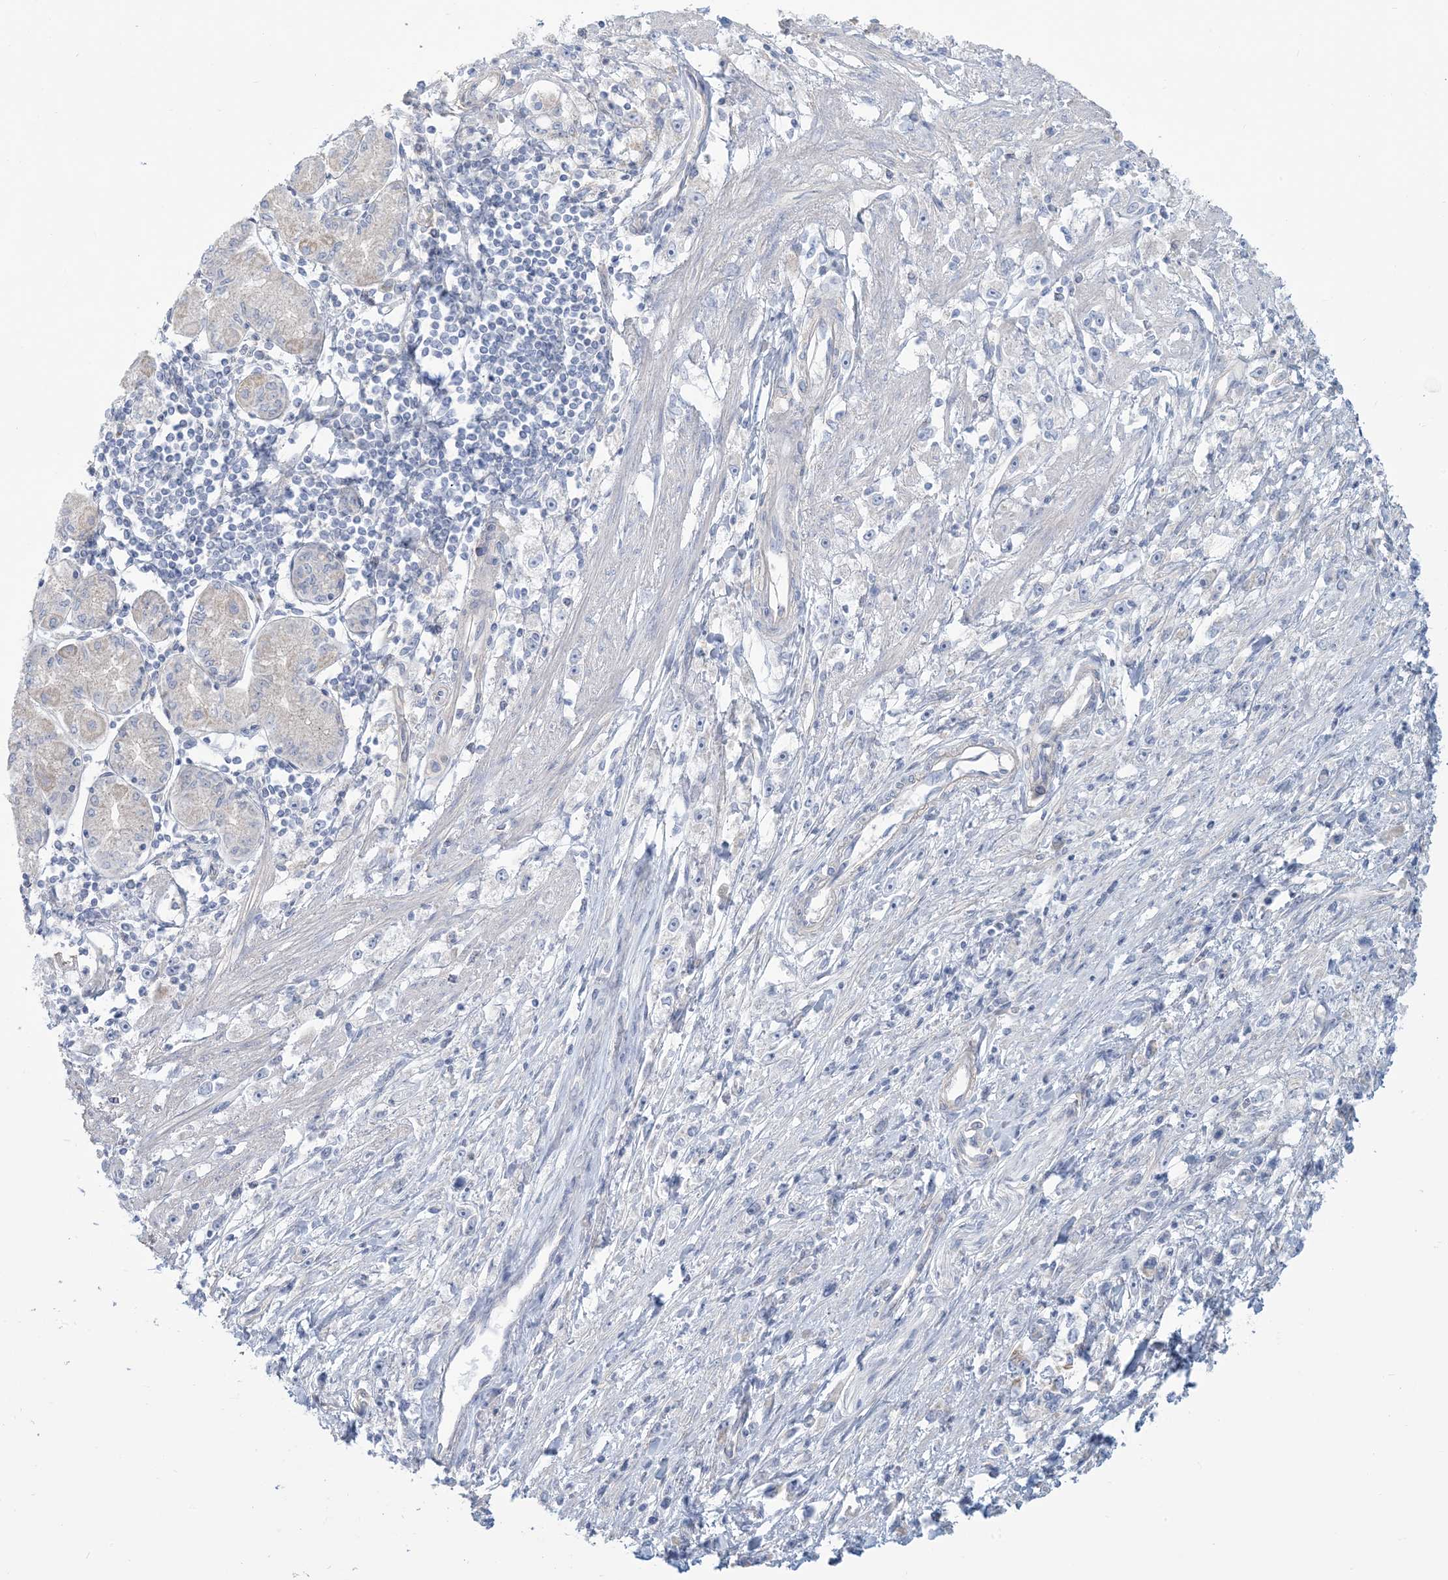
{"staining": {"intensity": "negative", "quantity": "none", "location": "none"}, "tissue": "stomach cancer", "cell_type": "Tumor cells", "image_type": "cancer", "snomed": [{"axis": "morphology", "description": "Adenocarcinoma, NOS"}, {"axis": "topography", "description": "Stomach"}], "caption": "Tumor cells are negative for brown protein staining in stomach adenocarcinoma. Nuclei are stained in blue.", "gene": "MTHFD2L", "patient": {"sex": "female", "age": 59}}